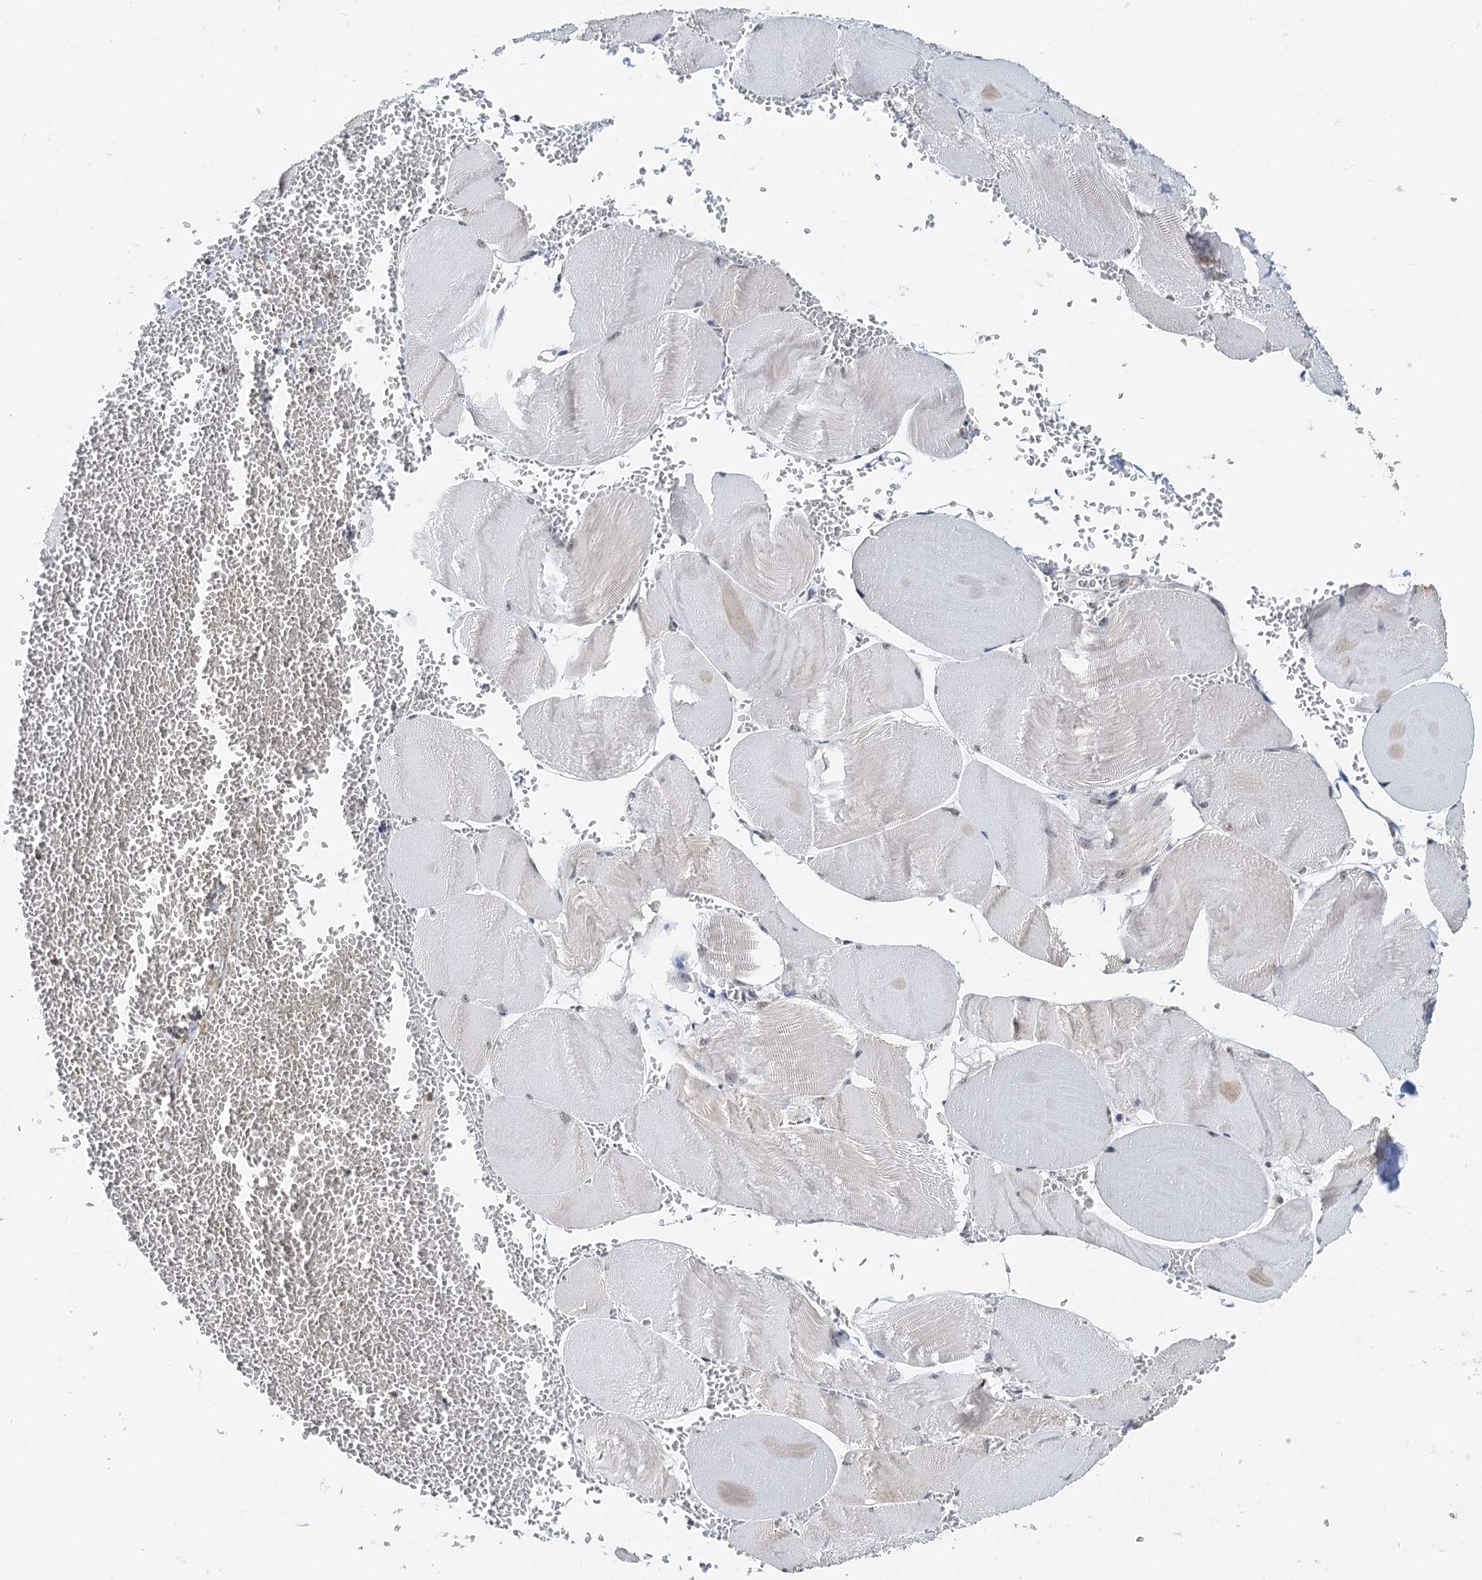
{"staining": {"intensity": "negative", "quantity": "none", "location": "none"}, "tissue": "skeletal muscle", "cell_type": "Myocytes", "image_type": "normal", "snomed": [{"axis": "morphology", "description": "Normal tissue, NOS"}, {"axis": "morphology", "description": "Basal cell carcinoma"}, {"axis": "topography", "description": "Skeletal muscle"}], "caption": "An immunohistochemistry (IHC) histopathology image of normal skeletal muscle is shown. There is no staining in myocytes of skeletal muscle. (Immunohistochemistry, brightfield microscopy, high magnification).", "gene": "NAT10", "patient": {"sex": "female", "age": 64}}